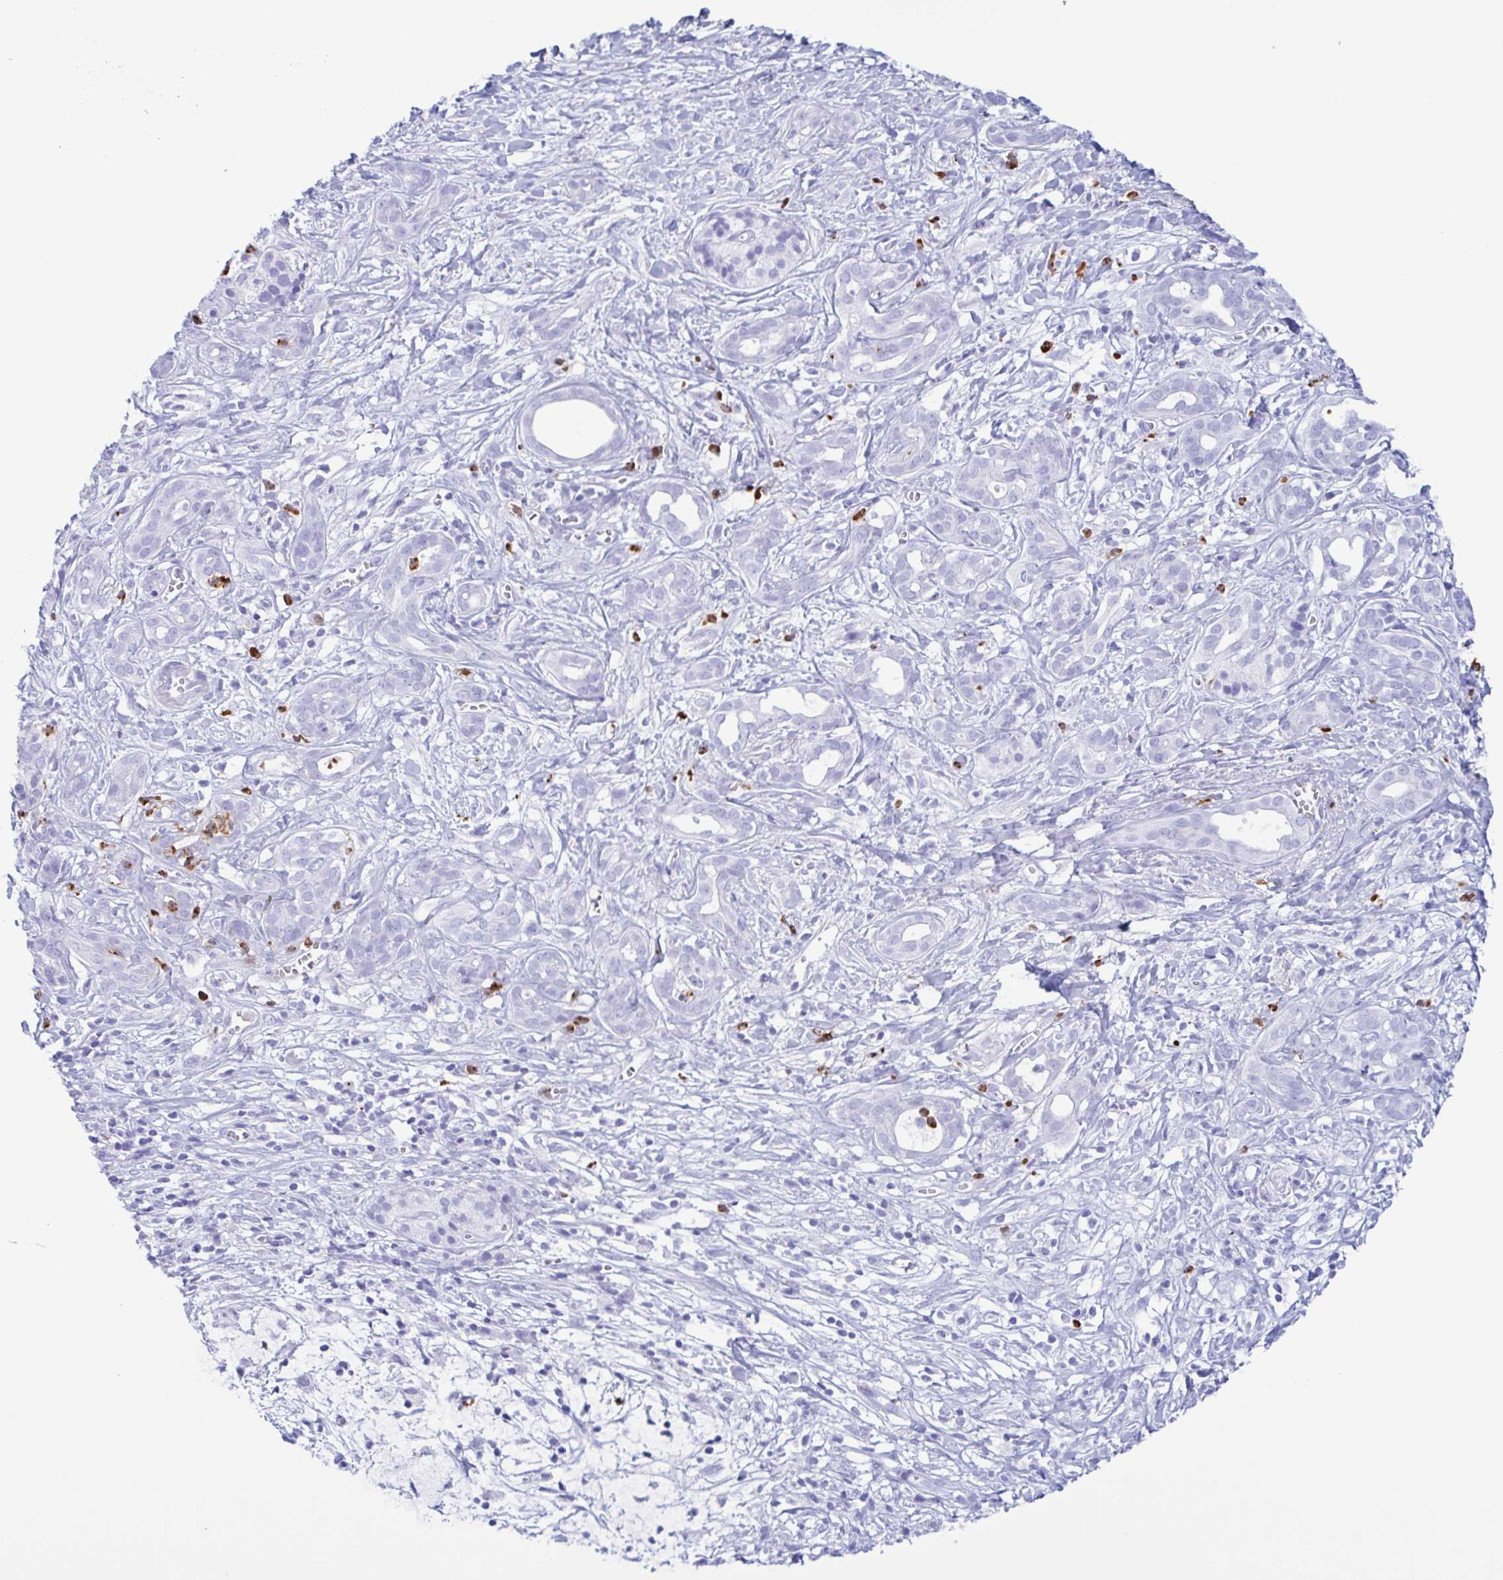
{"staining": {"intensity": "negative", "quantity": "none", "location": "none"}, "tissue": "pancreatic cancer", "cell_type": "Tumor cells", "image_type": "cancer", "snomed": [{"axis": "morphology", "description": "Adenocarcinoma, NOS"}, {"axis": "topography", "description": "Pancreas"}], "caption": "Human pancreatic adenocarcinoma stained for a protein using immunohistochemistry displays no staining in tumor cells.", "gene": "LTF", "patient": {"sex": "male", "age": 61}}